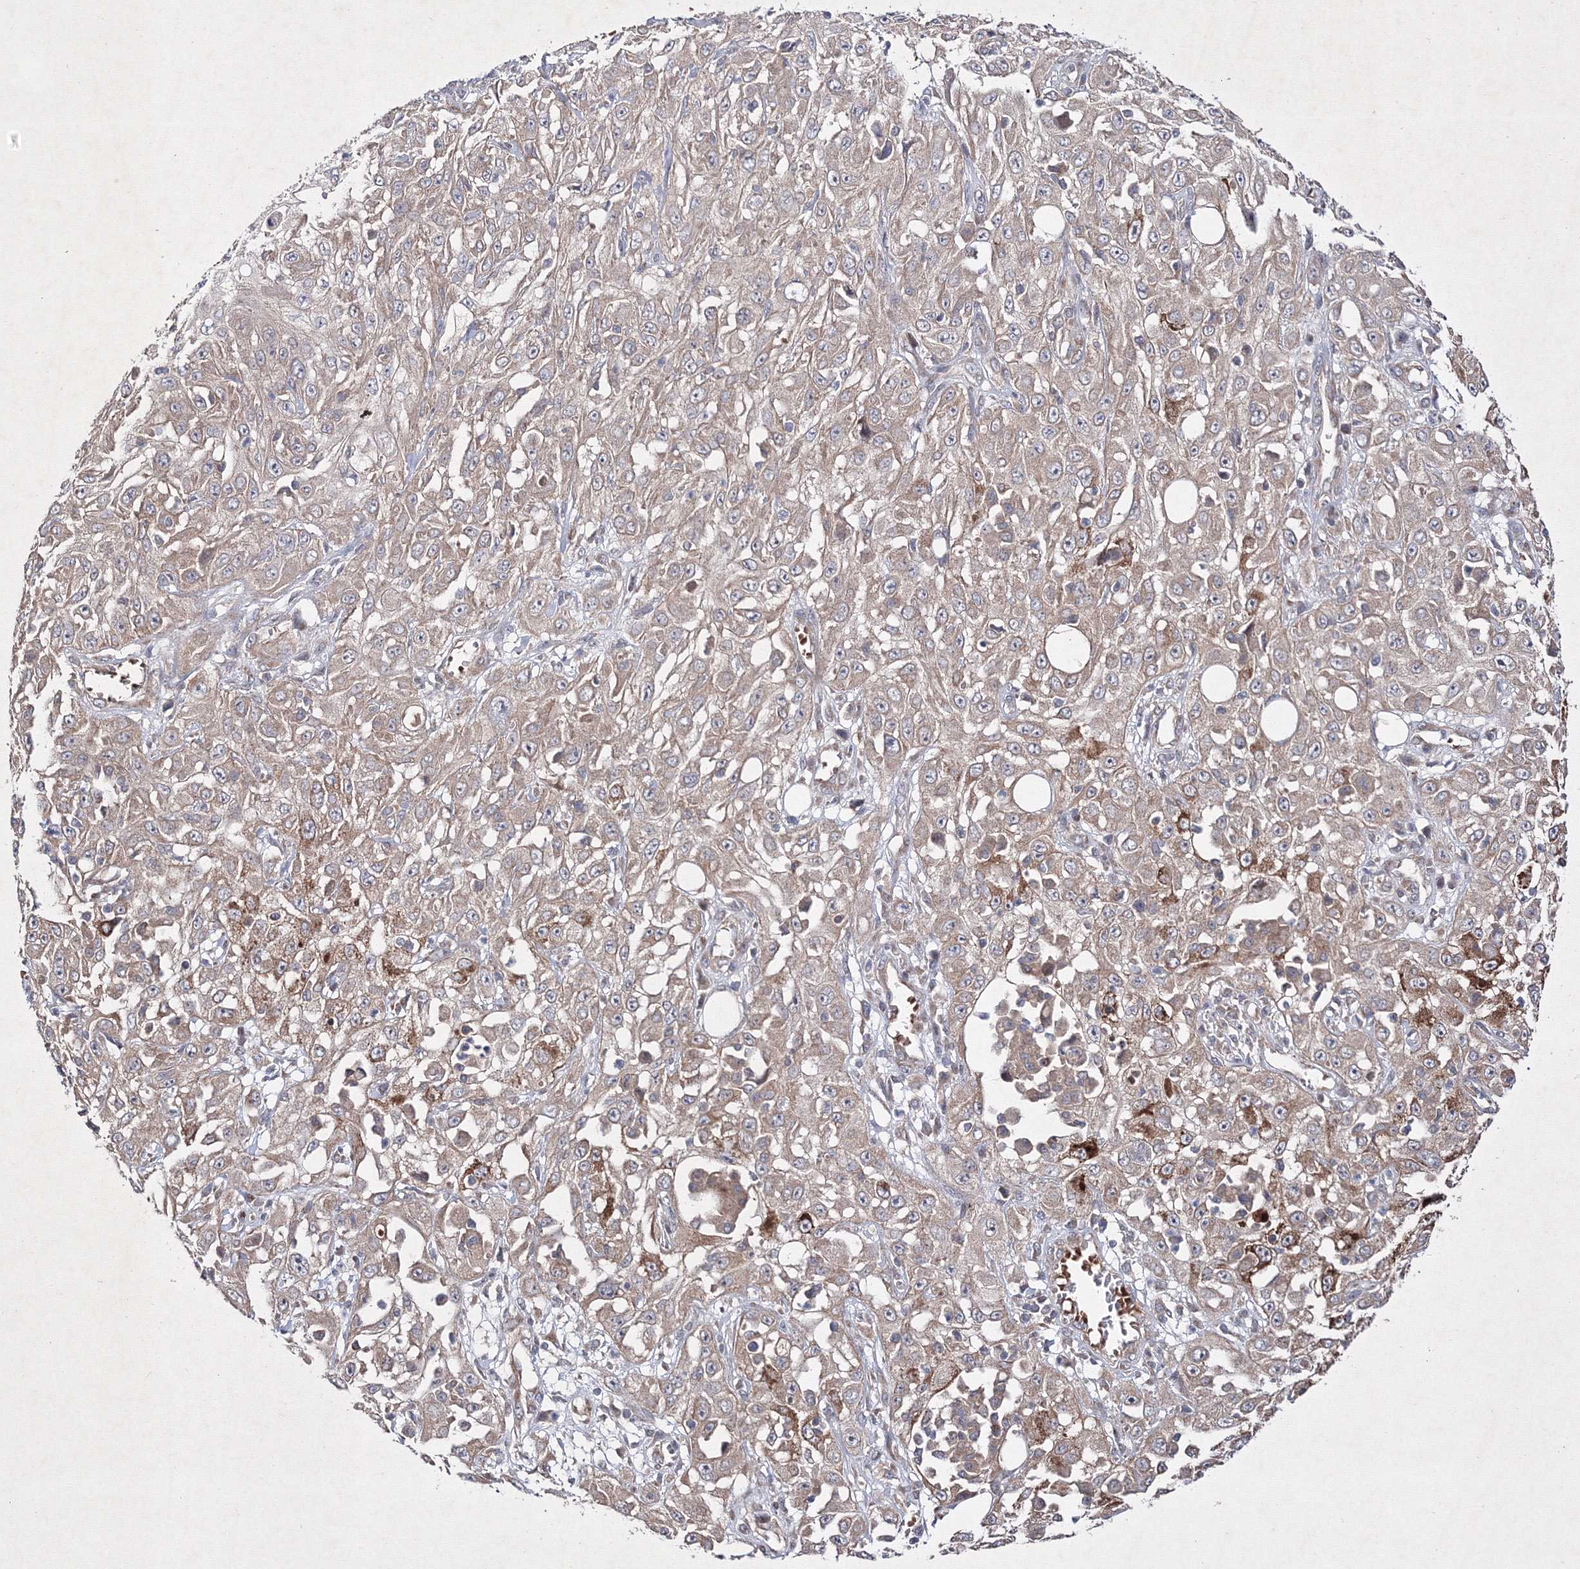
{"staining": {"intensity": "strong", "quantity": "<25%", "location": "cytoplasmic/membranous"}, "tissue": "skin cancer", "cell_type": "Tumor cells", "image_type": "cancer", "snomed": [{"axis": "morphology", "description": "Squamous cell carcinoma, NOS"}, {"axis": "morphology", "description": "Squamous cell carcinoma, metastatic, NOS"}, {"axis": "topography", "description": "Skin"}, {"axis": "topography", "description": "Lymph node"}], "caption": "This is a photomicrograph of immunohistochemistry (IHC) staining of skin cancer (metastatic squamous cell carcinoma), which shows strong staining in the cytoplasmic/membranous of tumor cells.", "gene": "GFM1", "patient": {"sex": "male", "age": 75}}